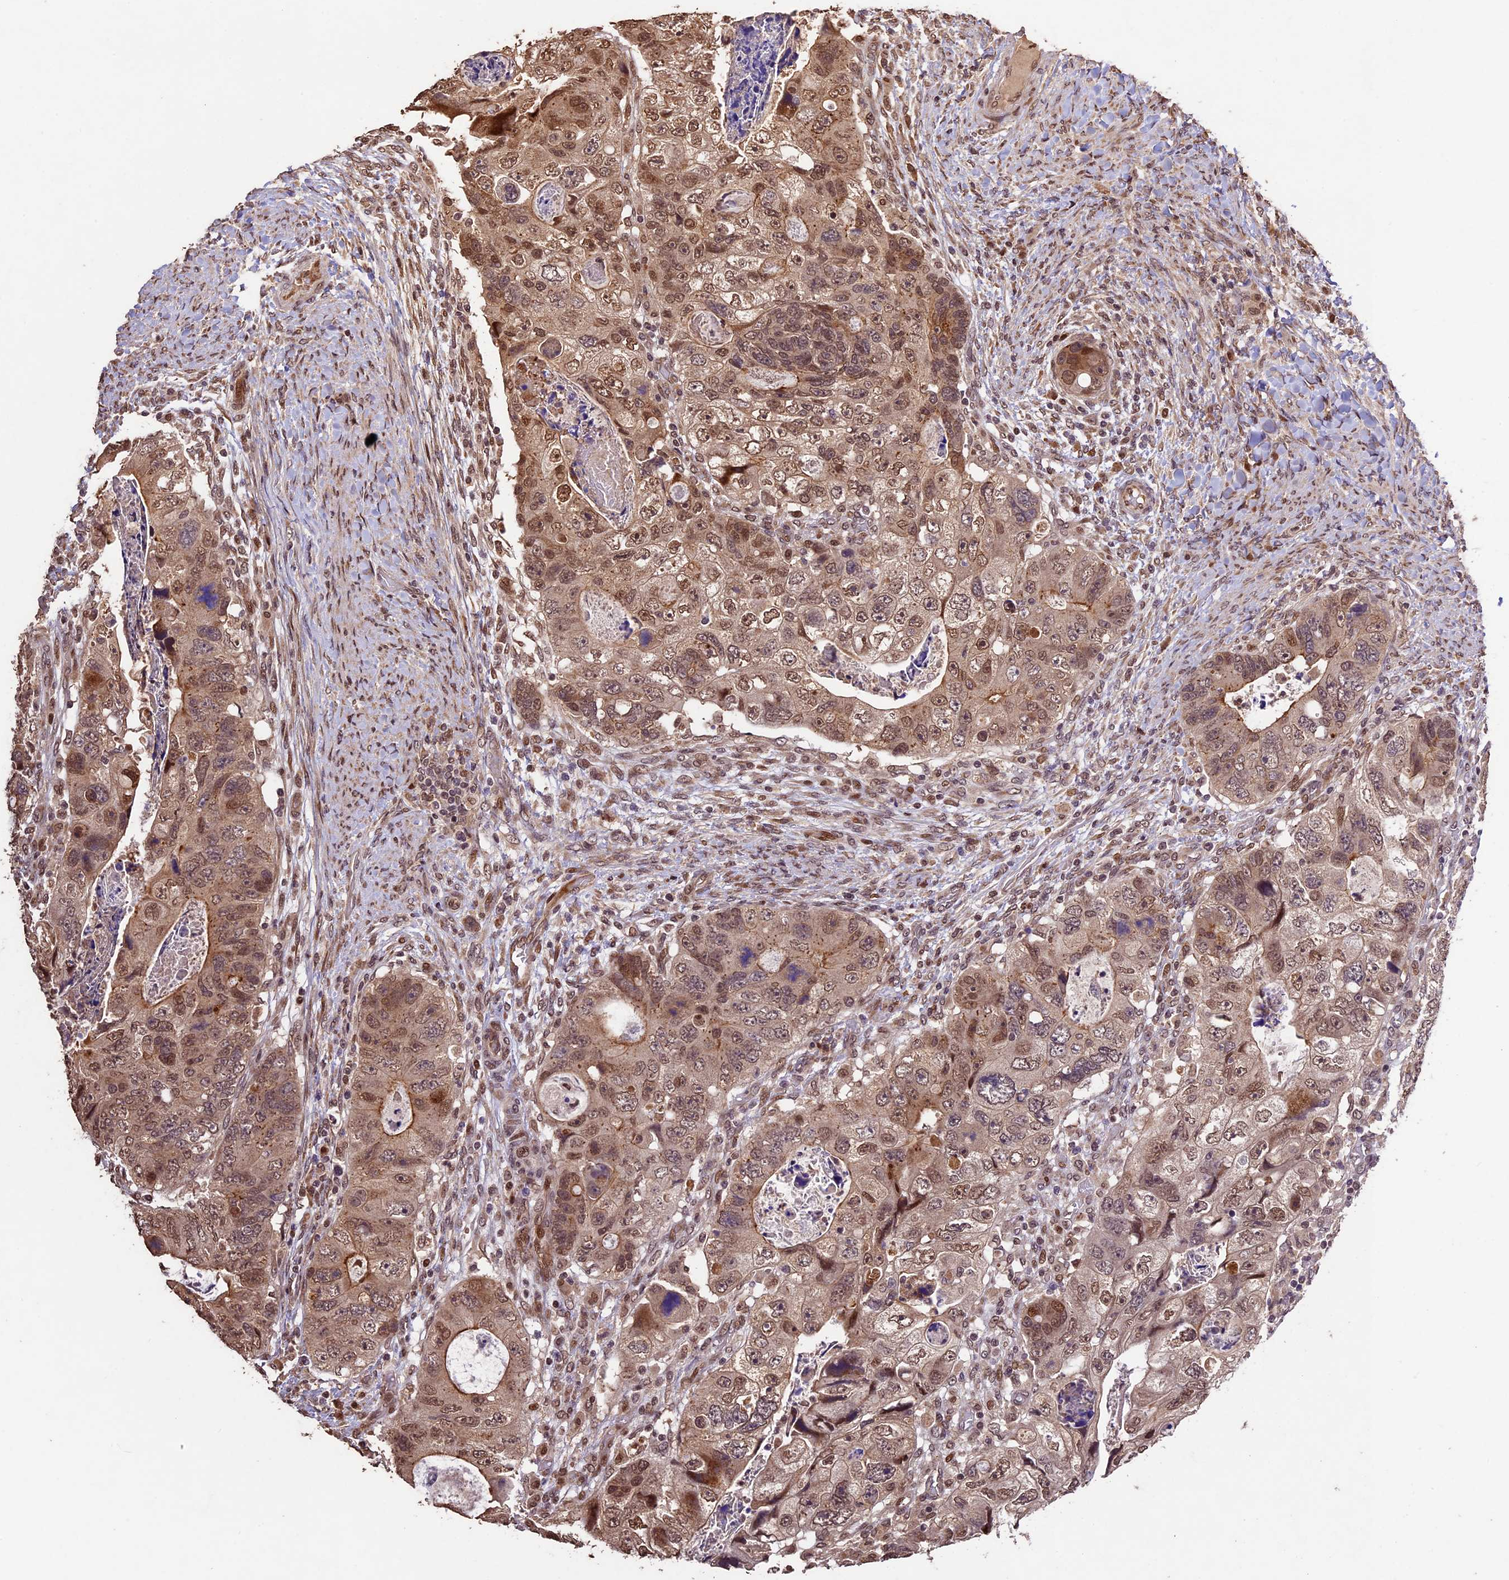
{"staining": {"intensity": "moderate", "quantity": ">75%", "location": "cytoplasmic/membranous,nuclear"}, "tissue": "colorectal cancer", "cell_type": "Tumor cells", "image_type": "cancer", "snomed": [{"axis": "morphology", "description": "Adenocarcinoma, NOS"}, {"axis": "topography", "description": "Rectum"}], "caption": "Immunohistochemical staining of adenocarcinoma (colorectal) reveals medium levels of moderate cytoplasmic/membranous and nuclear expression in about >75% of tumor cells.", "gene": "CDKN2AIP", "patient": {"sex": "male", "age": 59}}